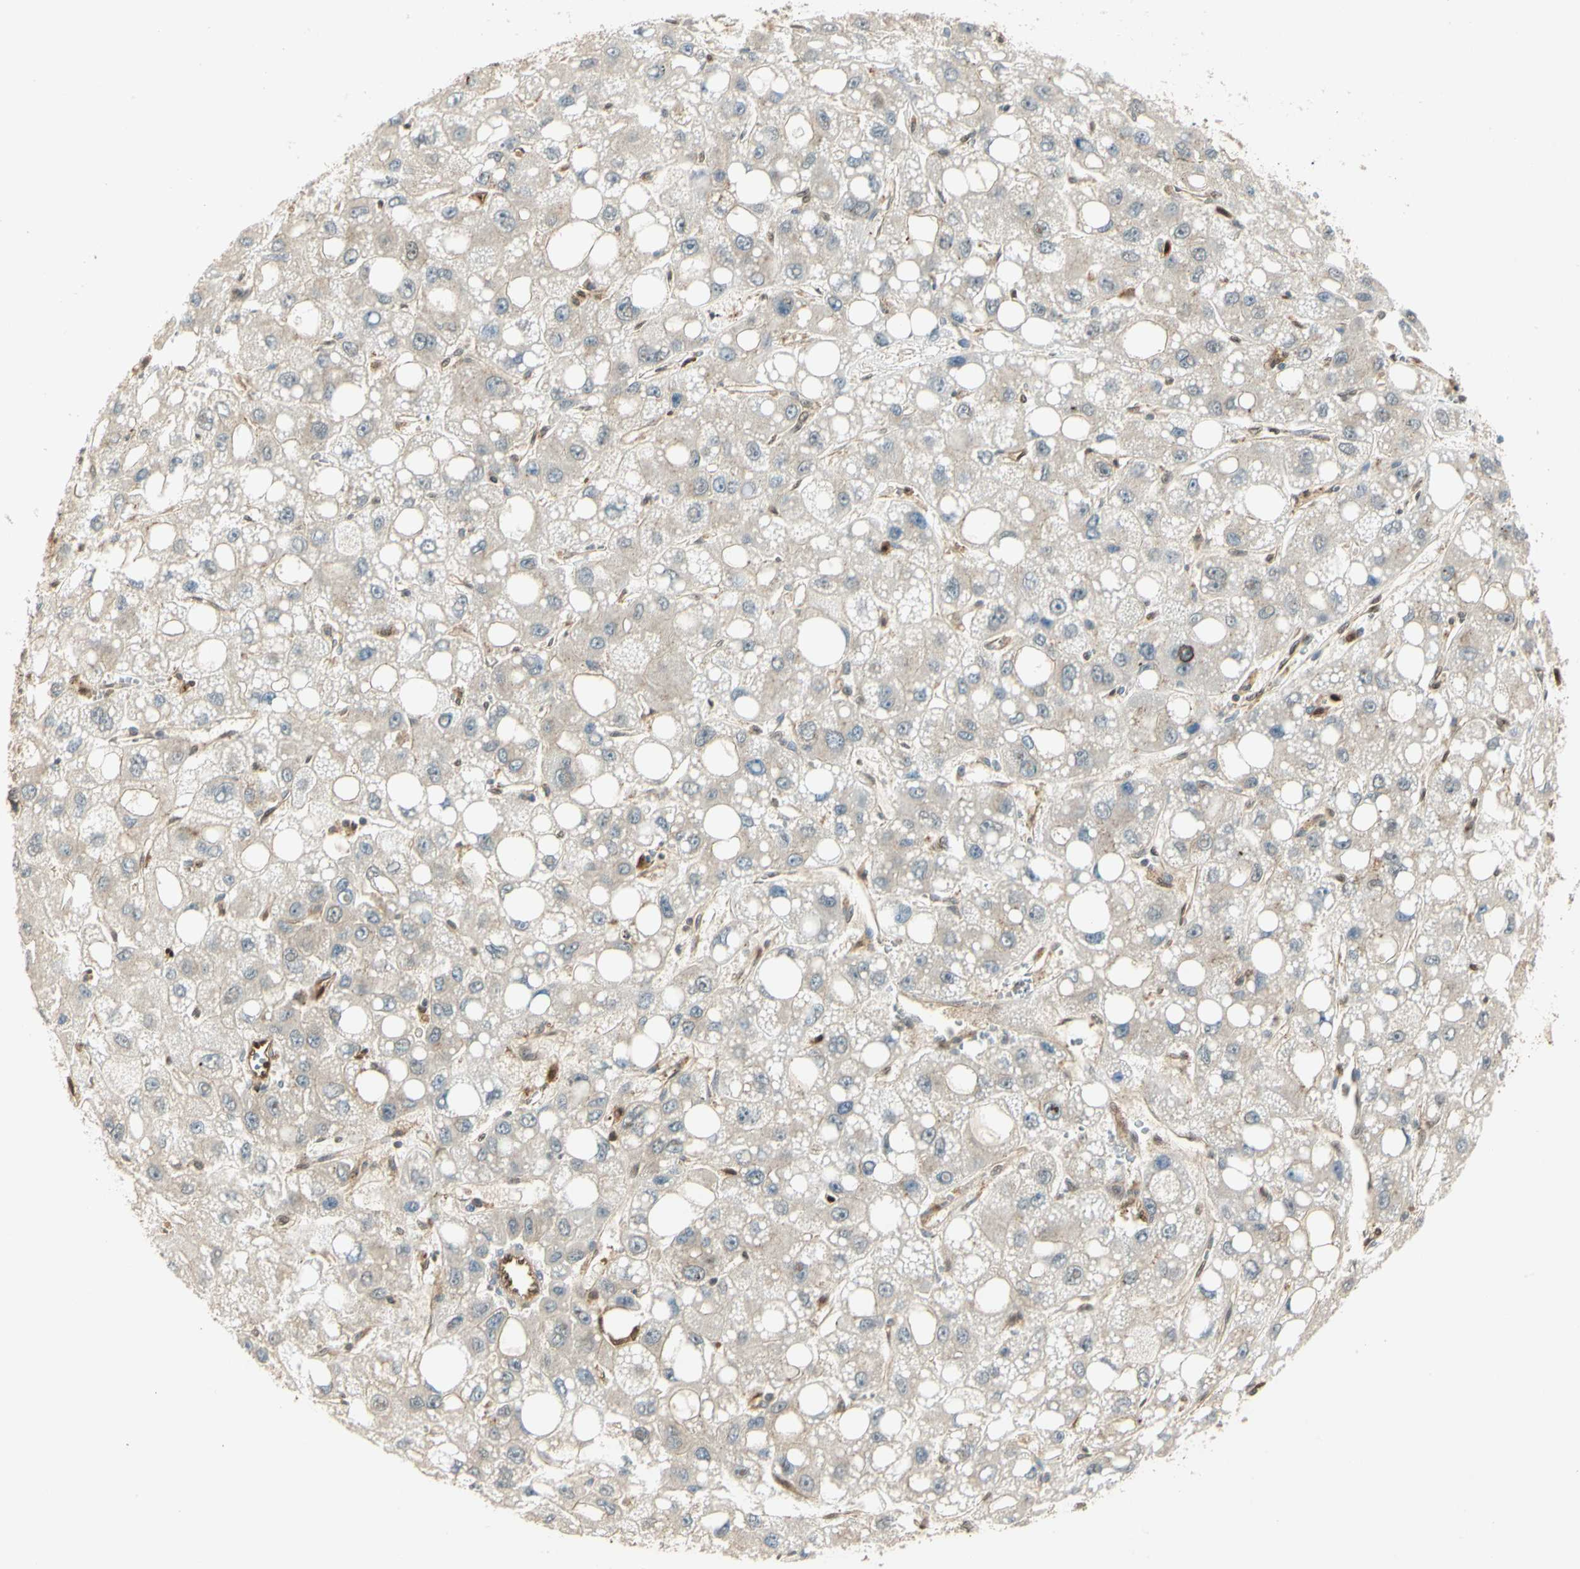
{"staining": {"intensity": "negative", "quantity": "none", "location": "none"}, "tissue": "liver cancer", "cell_type": "Tumor cells", "image_type": "cancer", "snomed": [{"axis": "morphology", "description": "Carcinoma, Hepatocellular, NOS"}, {"axis": "topography", "description": "Liver"}], "caption": "Tumor cells show no significant protein expression in liver cancer. (DAB immunohistochemistry visualized using brightfield microscopy, high magnification).", "gene": "LTA4H", "patient": {"sex": "male", "age": 55}}